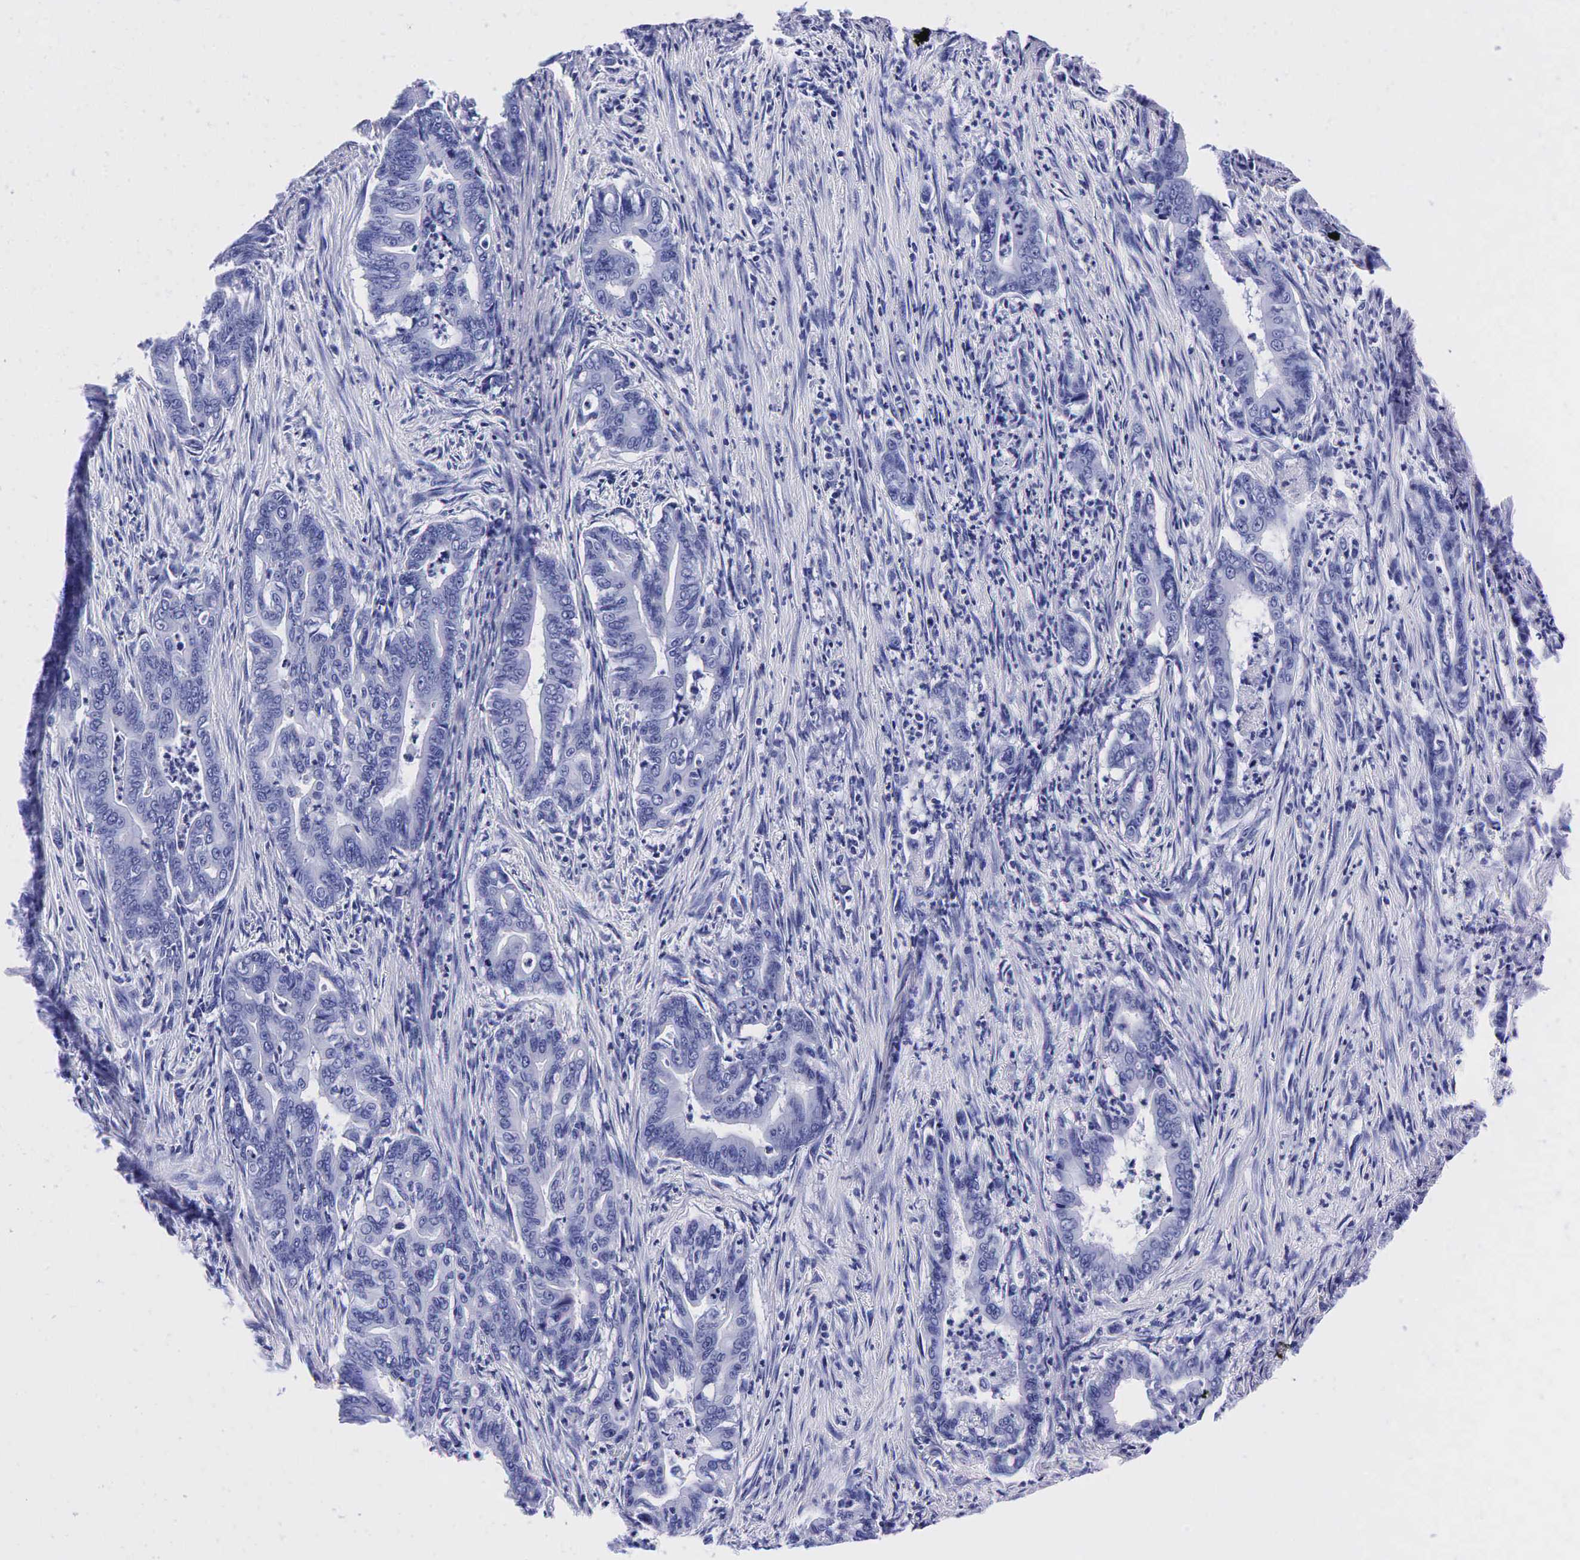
{"staining": {"intensity": "negative", "quantity": "none", "location": "none"}, "tissue": "stomach cancer", "cell_type": "Tumor cells", "image_type": "cancer", "snomed": [{"axis": "morphology", "description": "Adenocarcinoma, NOS"}, {"axis": "topography", "description": "Stomach"}], "caption": "This is a histopathology image of immunohistochemistry staining of stomach adenocarcinoma, which shows no positivity in tumor cells.", "gene": "TG", "patient": {"sex": "female", "age": 76}}